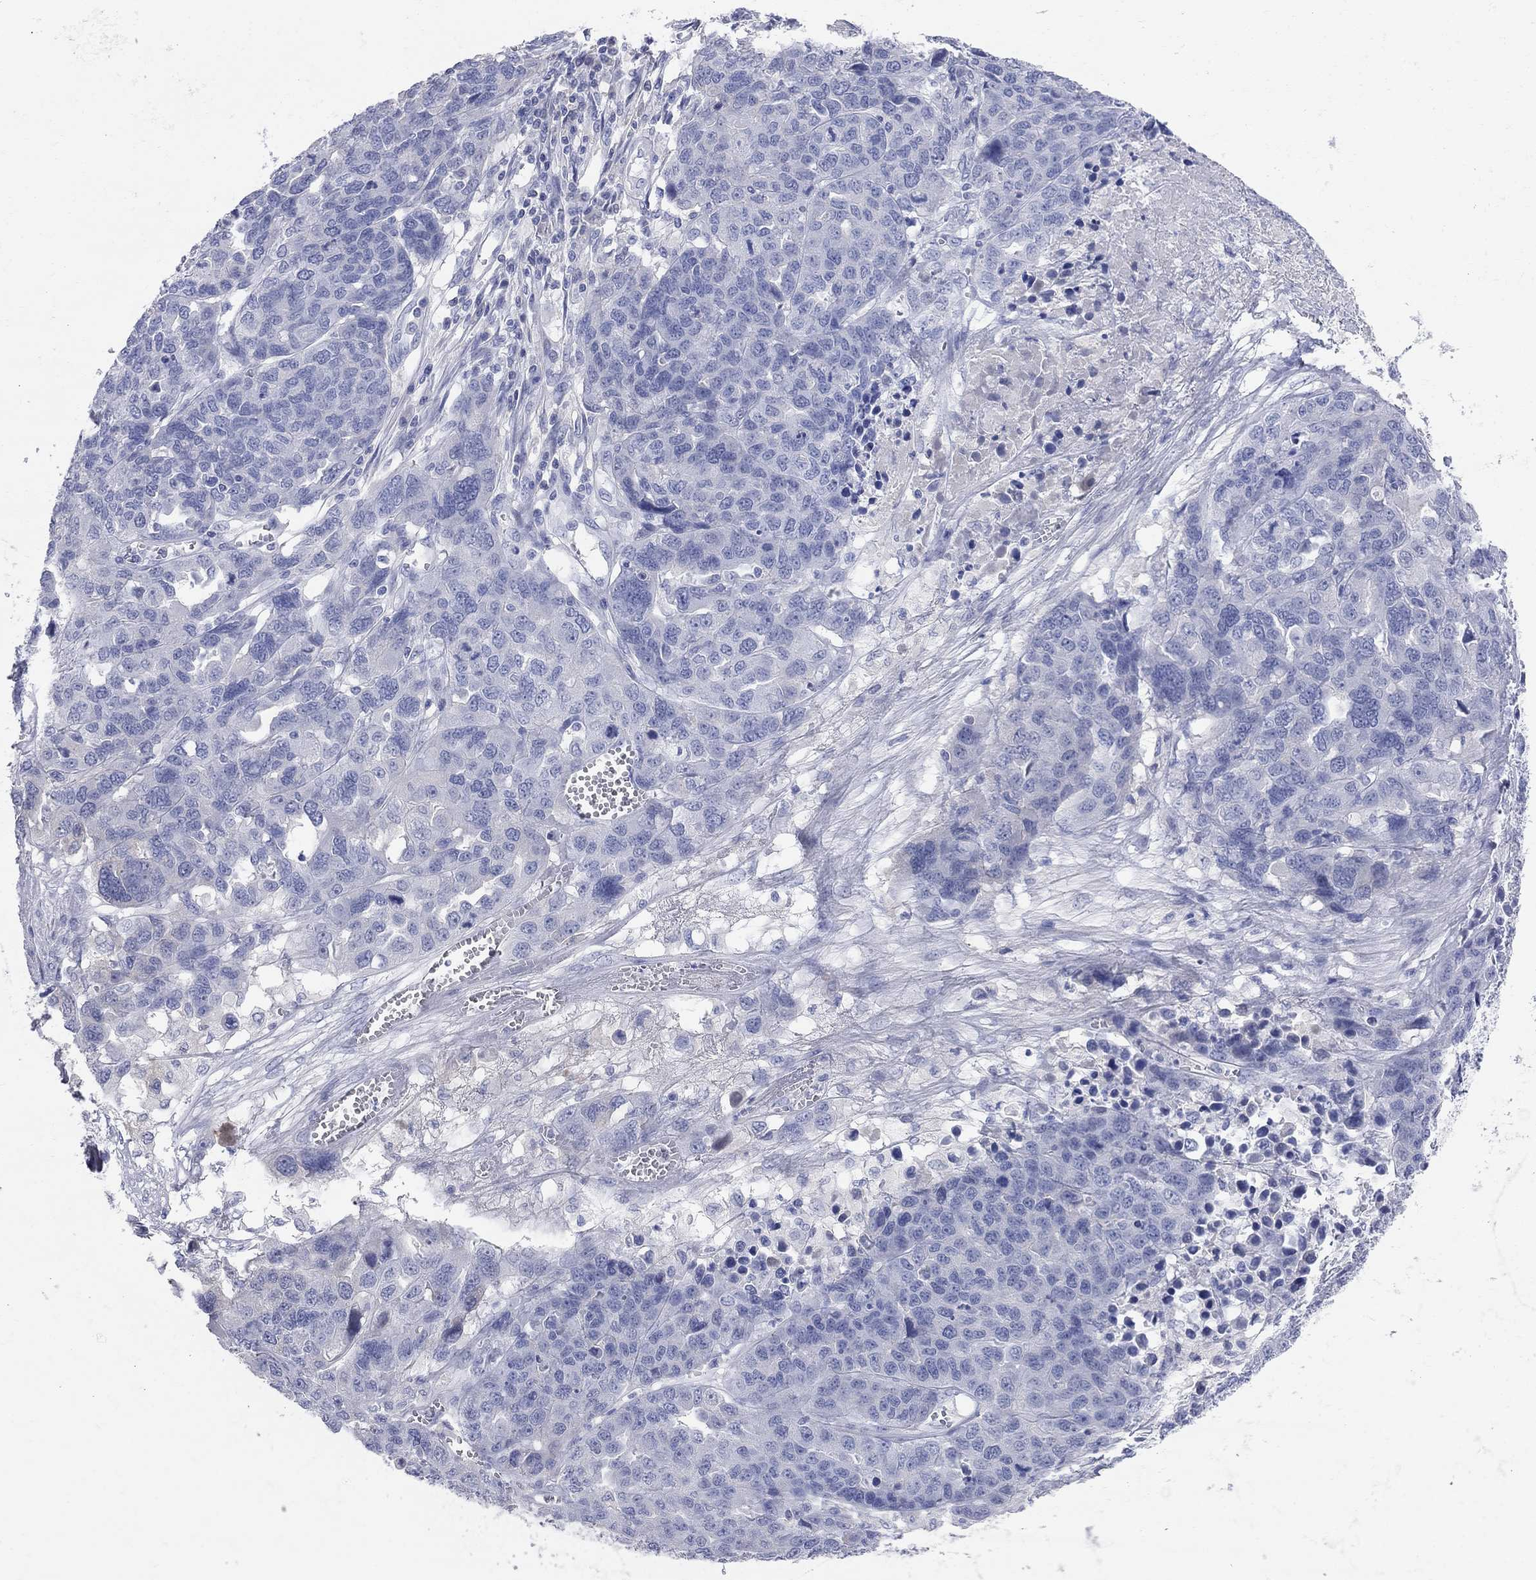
{"staining": {"intensity": "negative", "quantity": "none", "location": "none"}, "tissue": "ovarian cancer", "cell_type": "Tumor cells", "image_type": "cancer", "snomed": [{"axis": "morphology", "description": "Cystadenocarcinoma, serous, NOS"}, {"axis": "topography", "description": "Ovary"}], "caption": "There is no significant expression in tumor cells of ovarian serous cystadenocarcinoma.", "gene": "AOX1", "patient": {"sex": "female", "age": 87}}